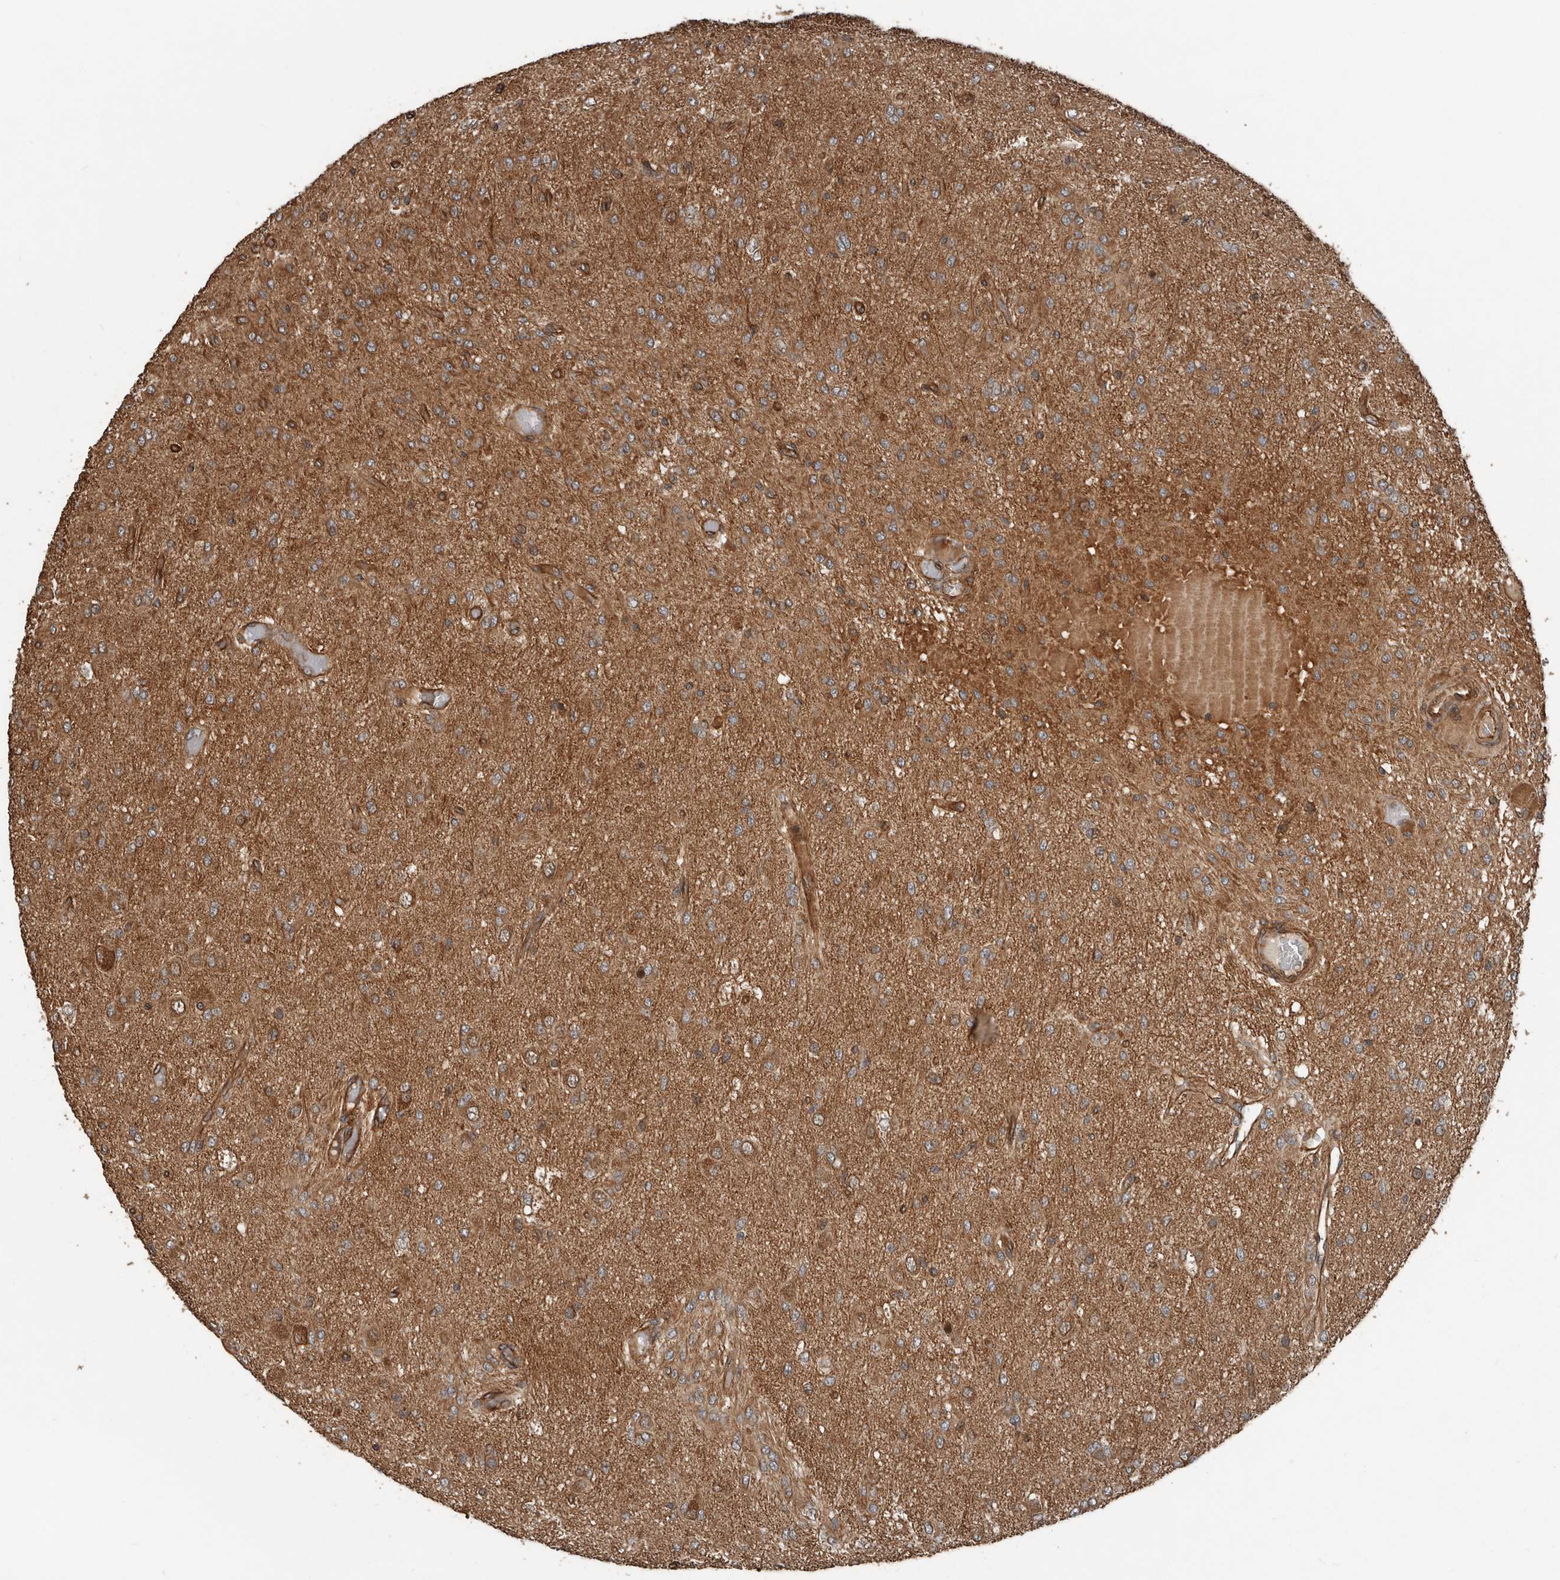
{"staining": {"intensity": "moderate", "quantity": ">75%", "location": "cytoplasmic/membranous"}, "tissue": "glioma", "cell_type": "Tumor cells", "image_type": "cancer", "snomed": [{"axis": "morphology", "description": "Glioma, malignant, High grade"}, {"axis": "topography", "description": "Brain"}], "caption": "A micrograph of glioma stained for a protein displays moderate cytoplasmic/membranous brown staining in tumor cells. The protein is shown in brown color, while the nuclei are stained blue.", "gene": "YOD1", "patient": {"sex": "female", "age": 59}}